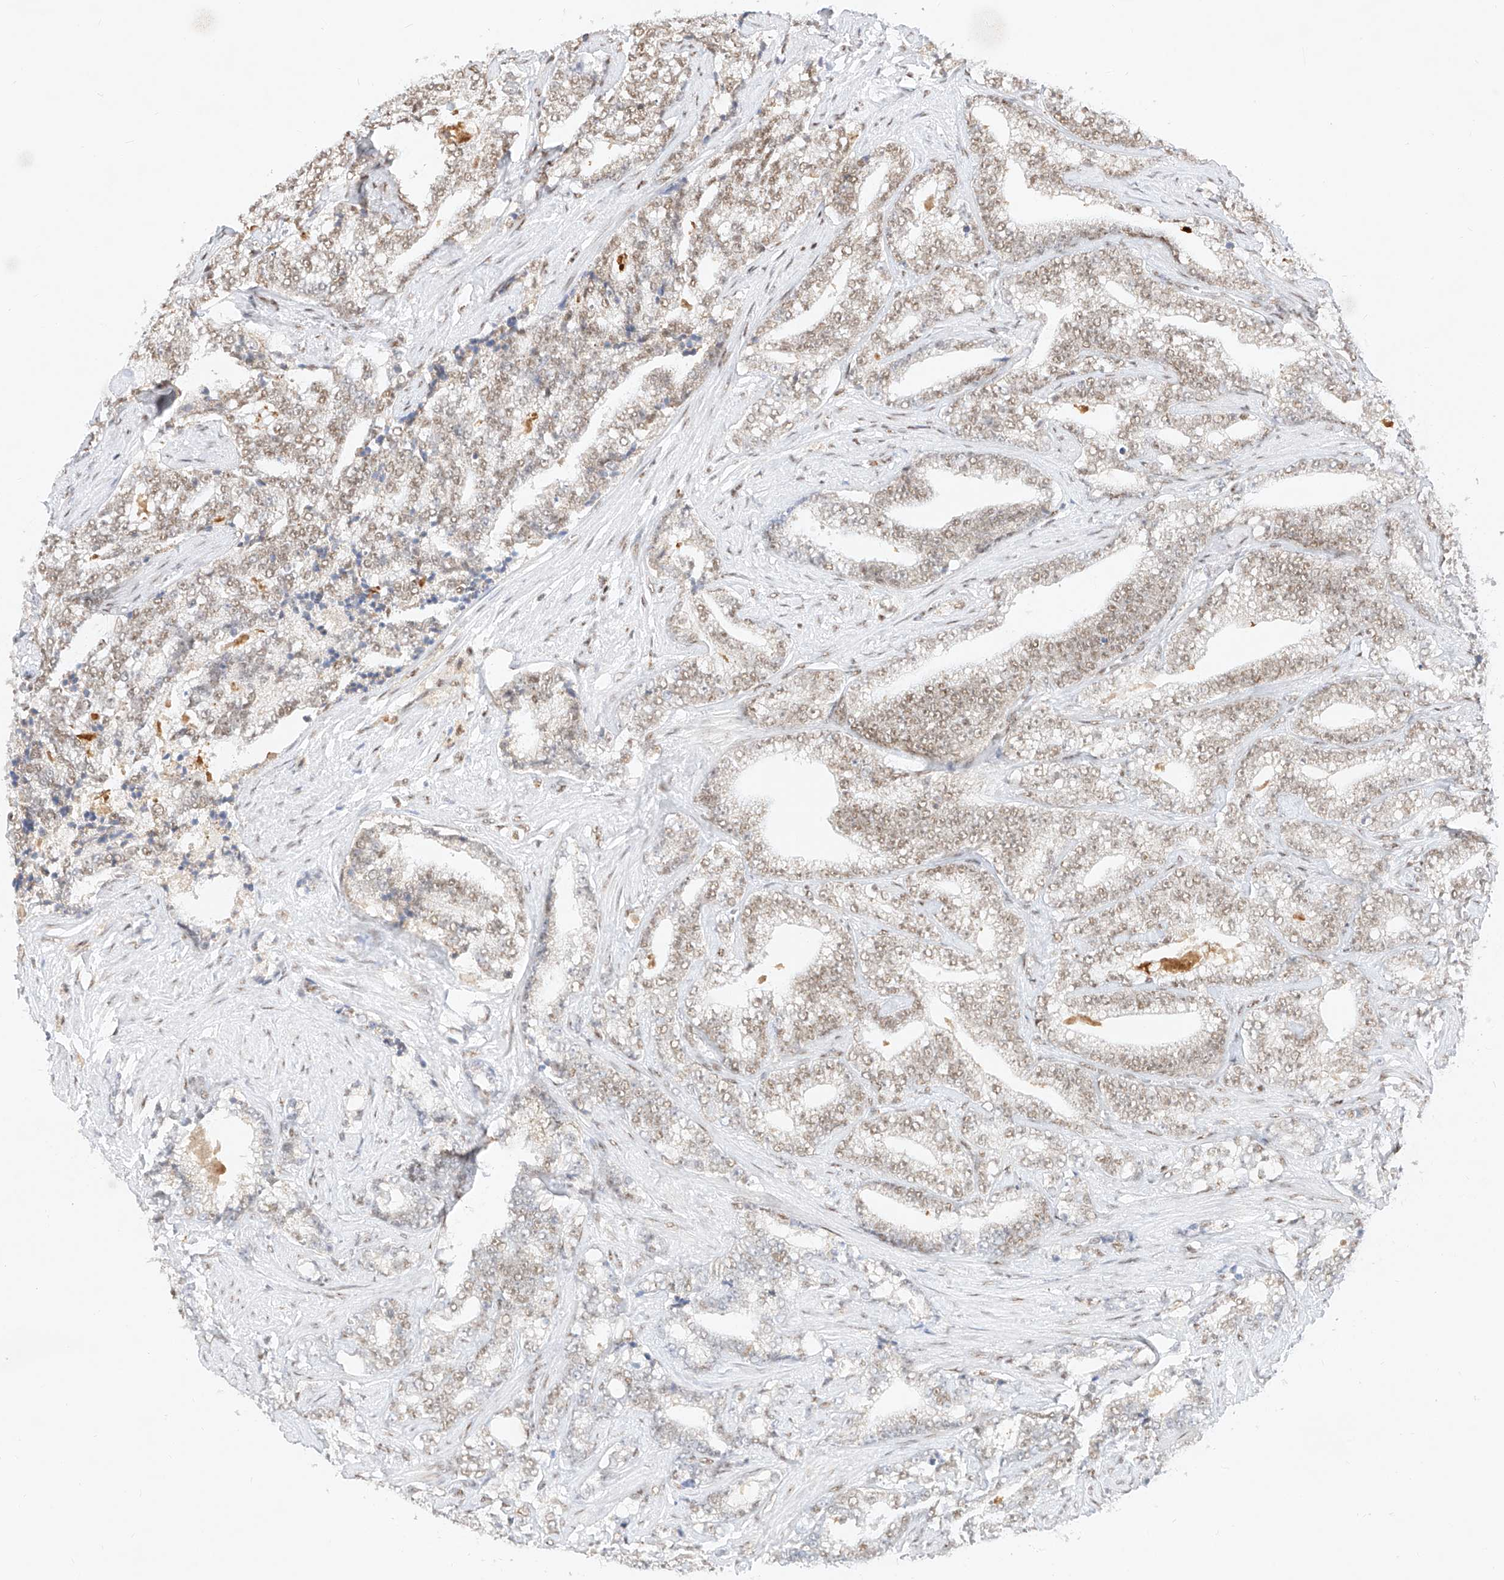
{"staining": {"intensity": "weak", "quantity": ">75%", "location": "nuclear"}, "tissue": "prostate cancer", "cell_type": "Tumor cells", "image_type": "cancer", "snomed": [{"axis": "morphology", "description": "Adenocarcinoma, High grade"}, {"axis": "topography", "description": "Prostate and seminal vesicle, NOS"}], "caption": "DAB (3,3'-diaminobenzidine) immunohistochemical staining of human high-grade adenocarcinoma (prostate) displays weak nuclear protein staining in approximately >75% of tumor cells.", "gene": "NRF1", "patient": {"sex": "male", "age": 67}}